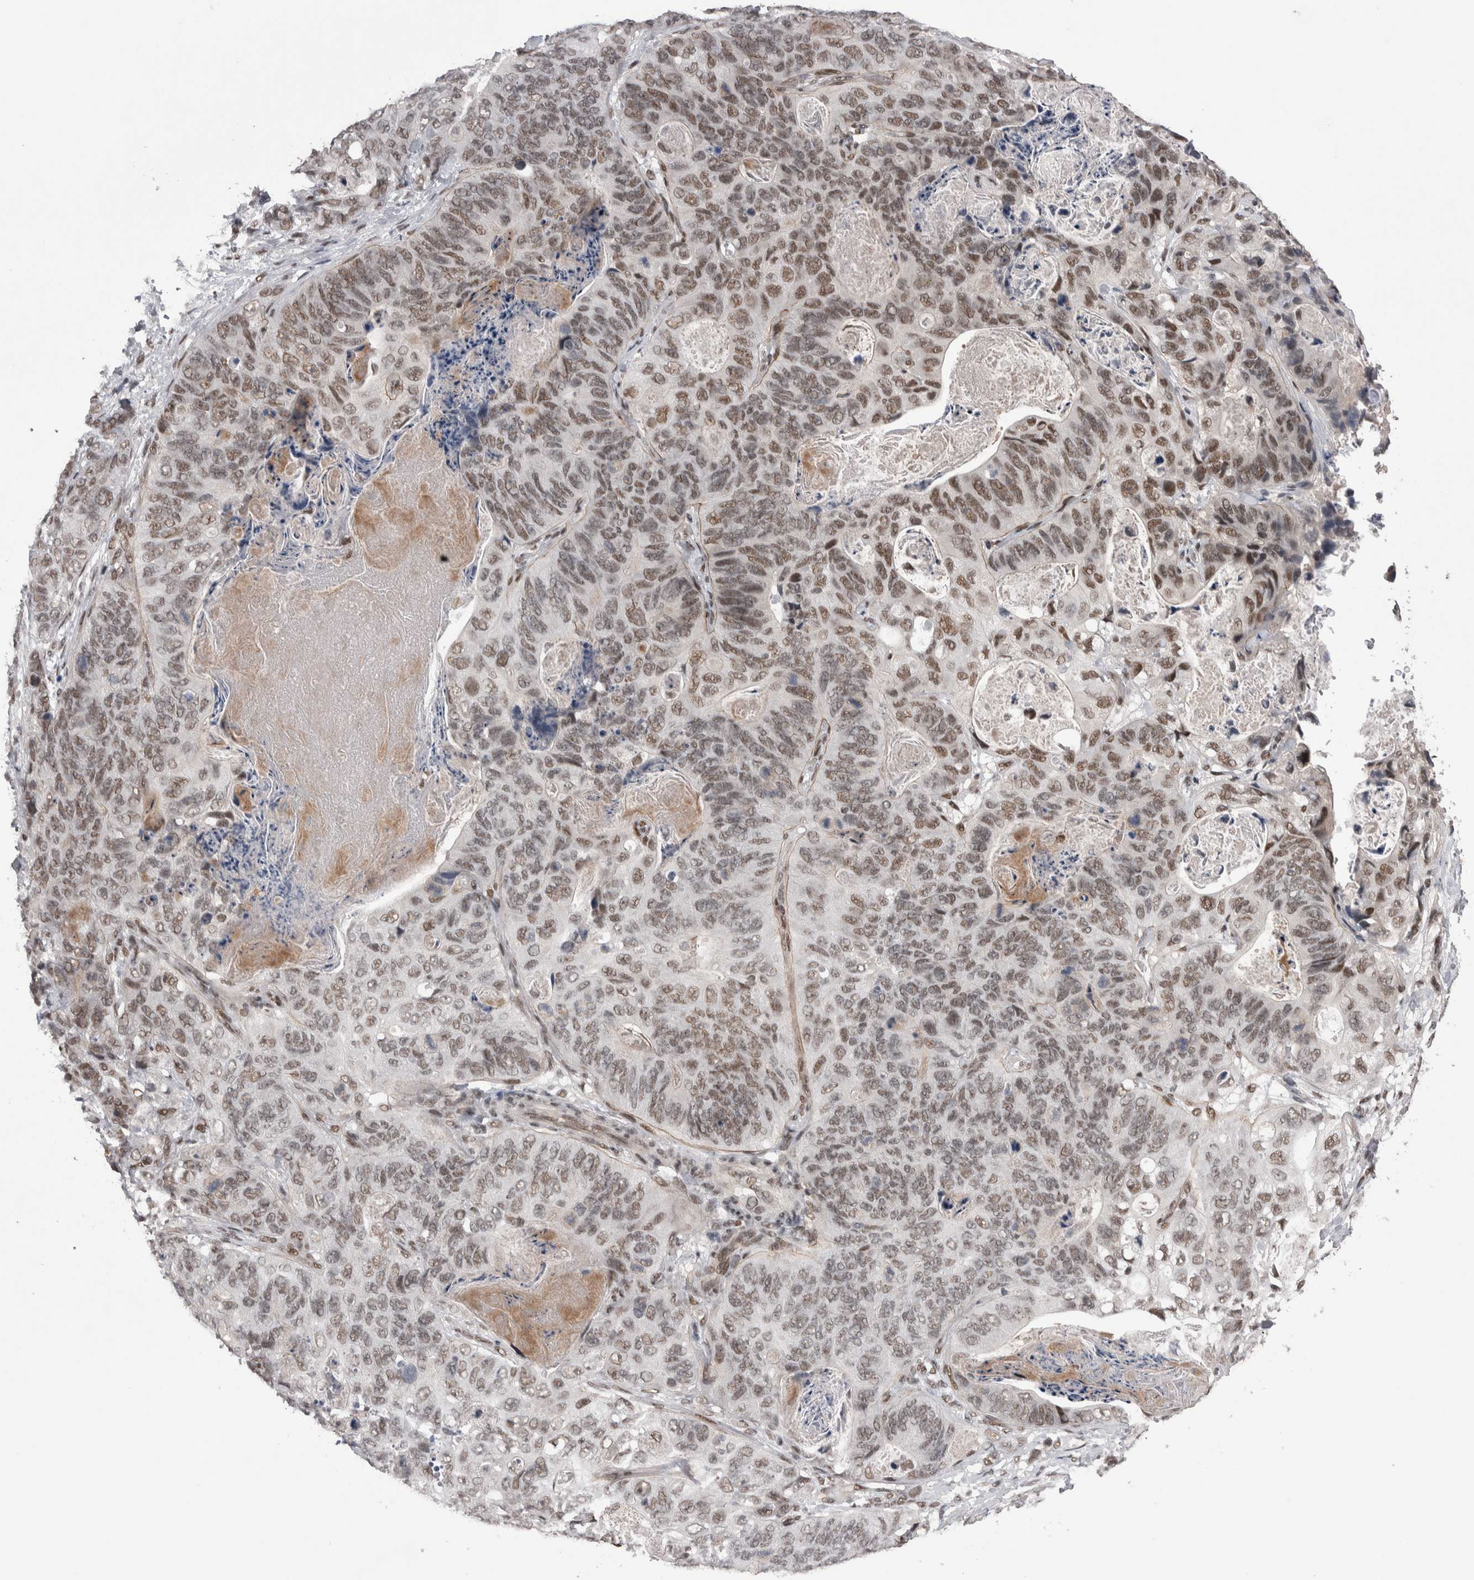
{"staining": {"intensity": "weak", "quantity": ">75%", "location": "nuclear"}, "tissue": "stomach cancer", "cell_type": "Tumor cells", "image_type": "cancer", "snomed": [{"axis": "morphology", "description": "Normal tissue, NOS"}, {"axis": "morphology", "description": "Adenocarcinoma, NOS"}, {"axis": "topography", "description": "Stomach"}], "caption": "Immunohistochemistry (IHC) micrograph of adenocarcinoma (stomach) stained for a protein (brown), which shows low levels of weak nuclear expression in about >75% of tumor cells.", "gene": "DMTF1", "patient": {"sex": "female", "age": 89}}